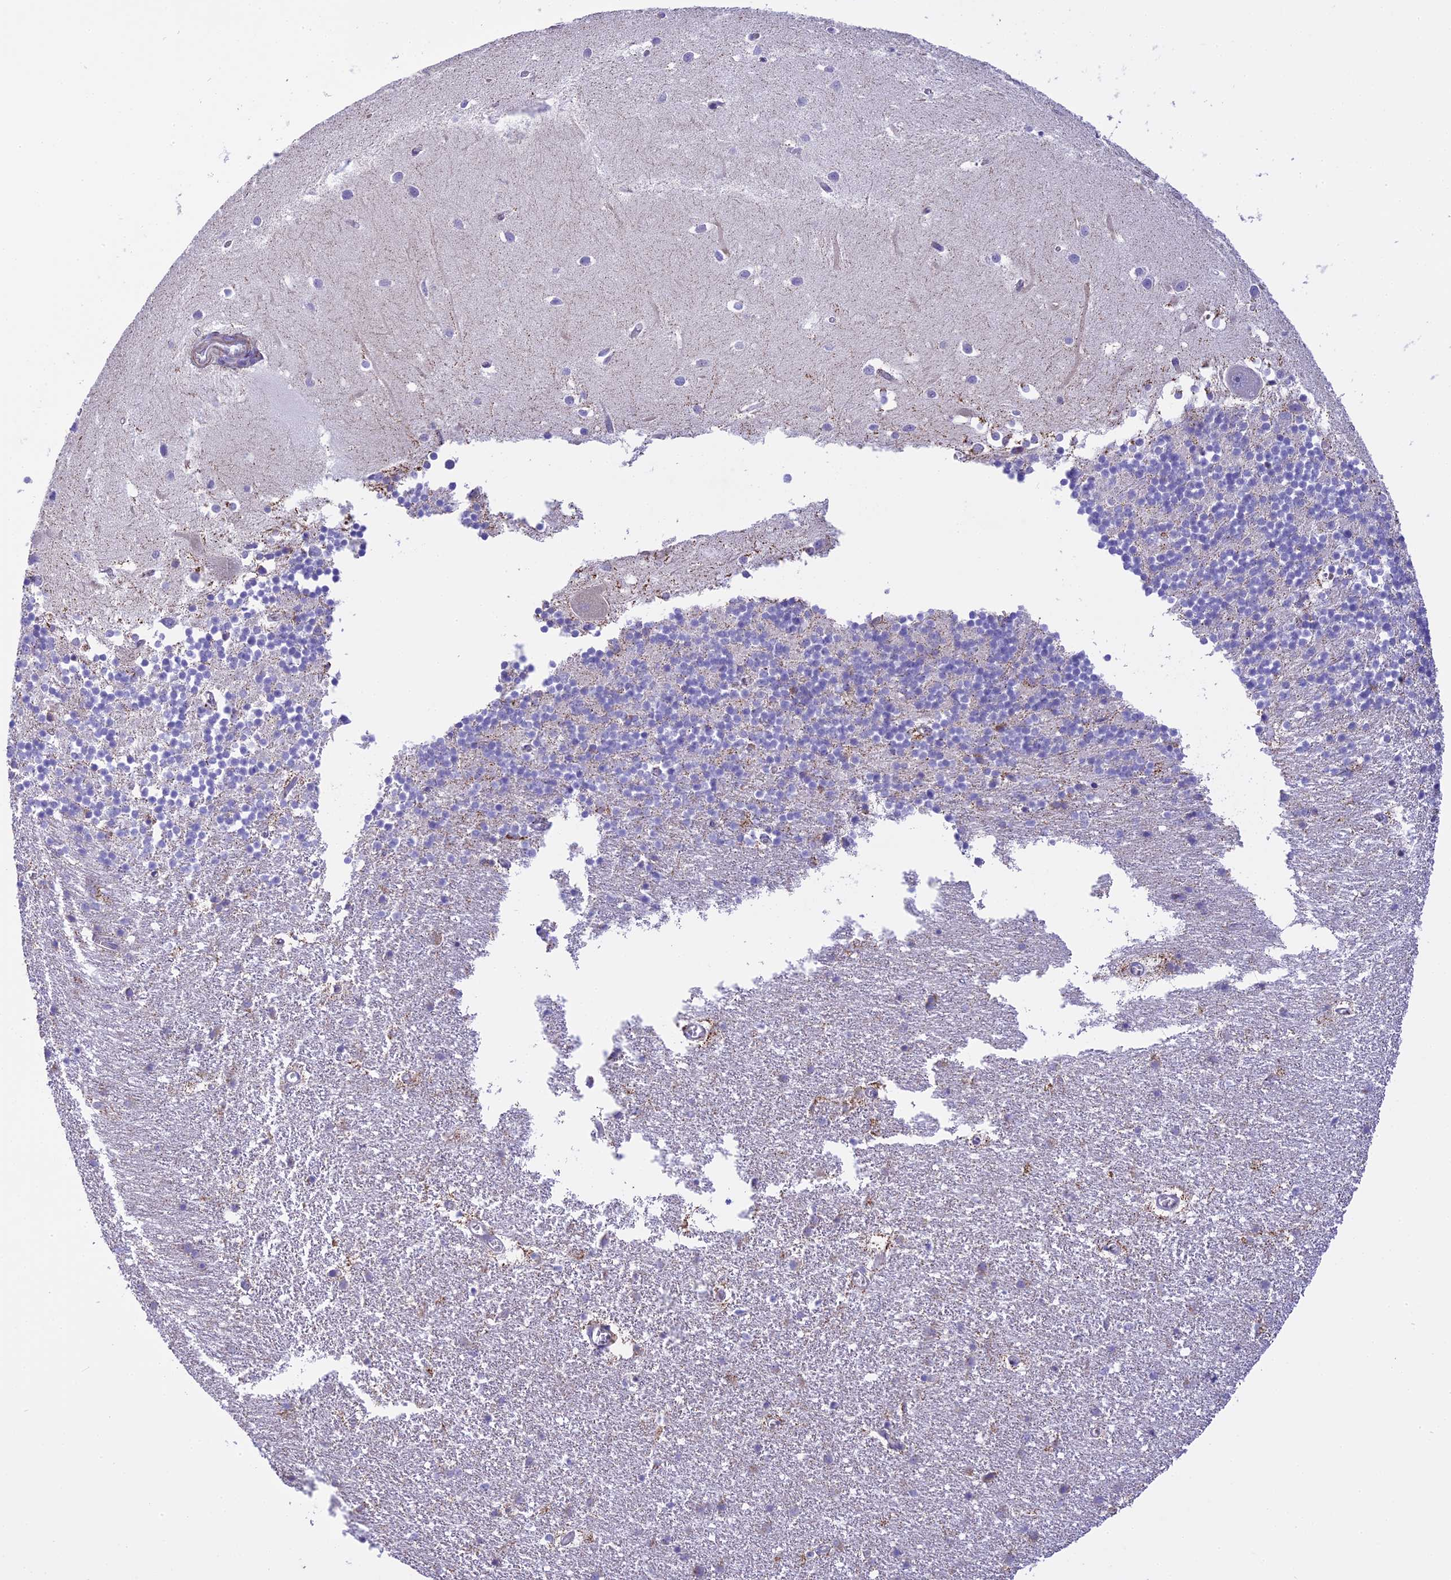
{"staining": {"intensity": "negative", "quantity": "none", "location": "none"}, "tissue": "cerebellum", "cell_type": "Cells in granular layer", "image_type": "normal", "snomed": [{"axis": "morphology", "description": "Normal tissue, NOS"}, {"axis": "topography", "description": "Cerebellum"}], "caption": "Immunohistochemistry histopathology image of benign cerebellum: cerebellum stained with DAB shows no significant protein expression in cells in granular layer. The staining is performed using DAB (3,3'-diaminobenzidine) brown chromogen with nuclei counter-stained in using hematoxylin.", "gene": "CORO7", "patient": {"sex": "male", "age": 54}}